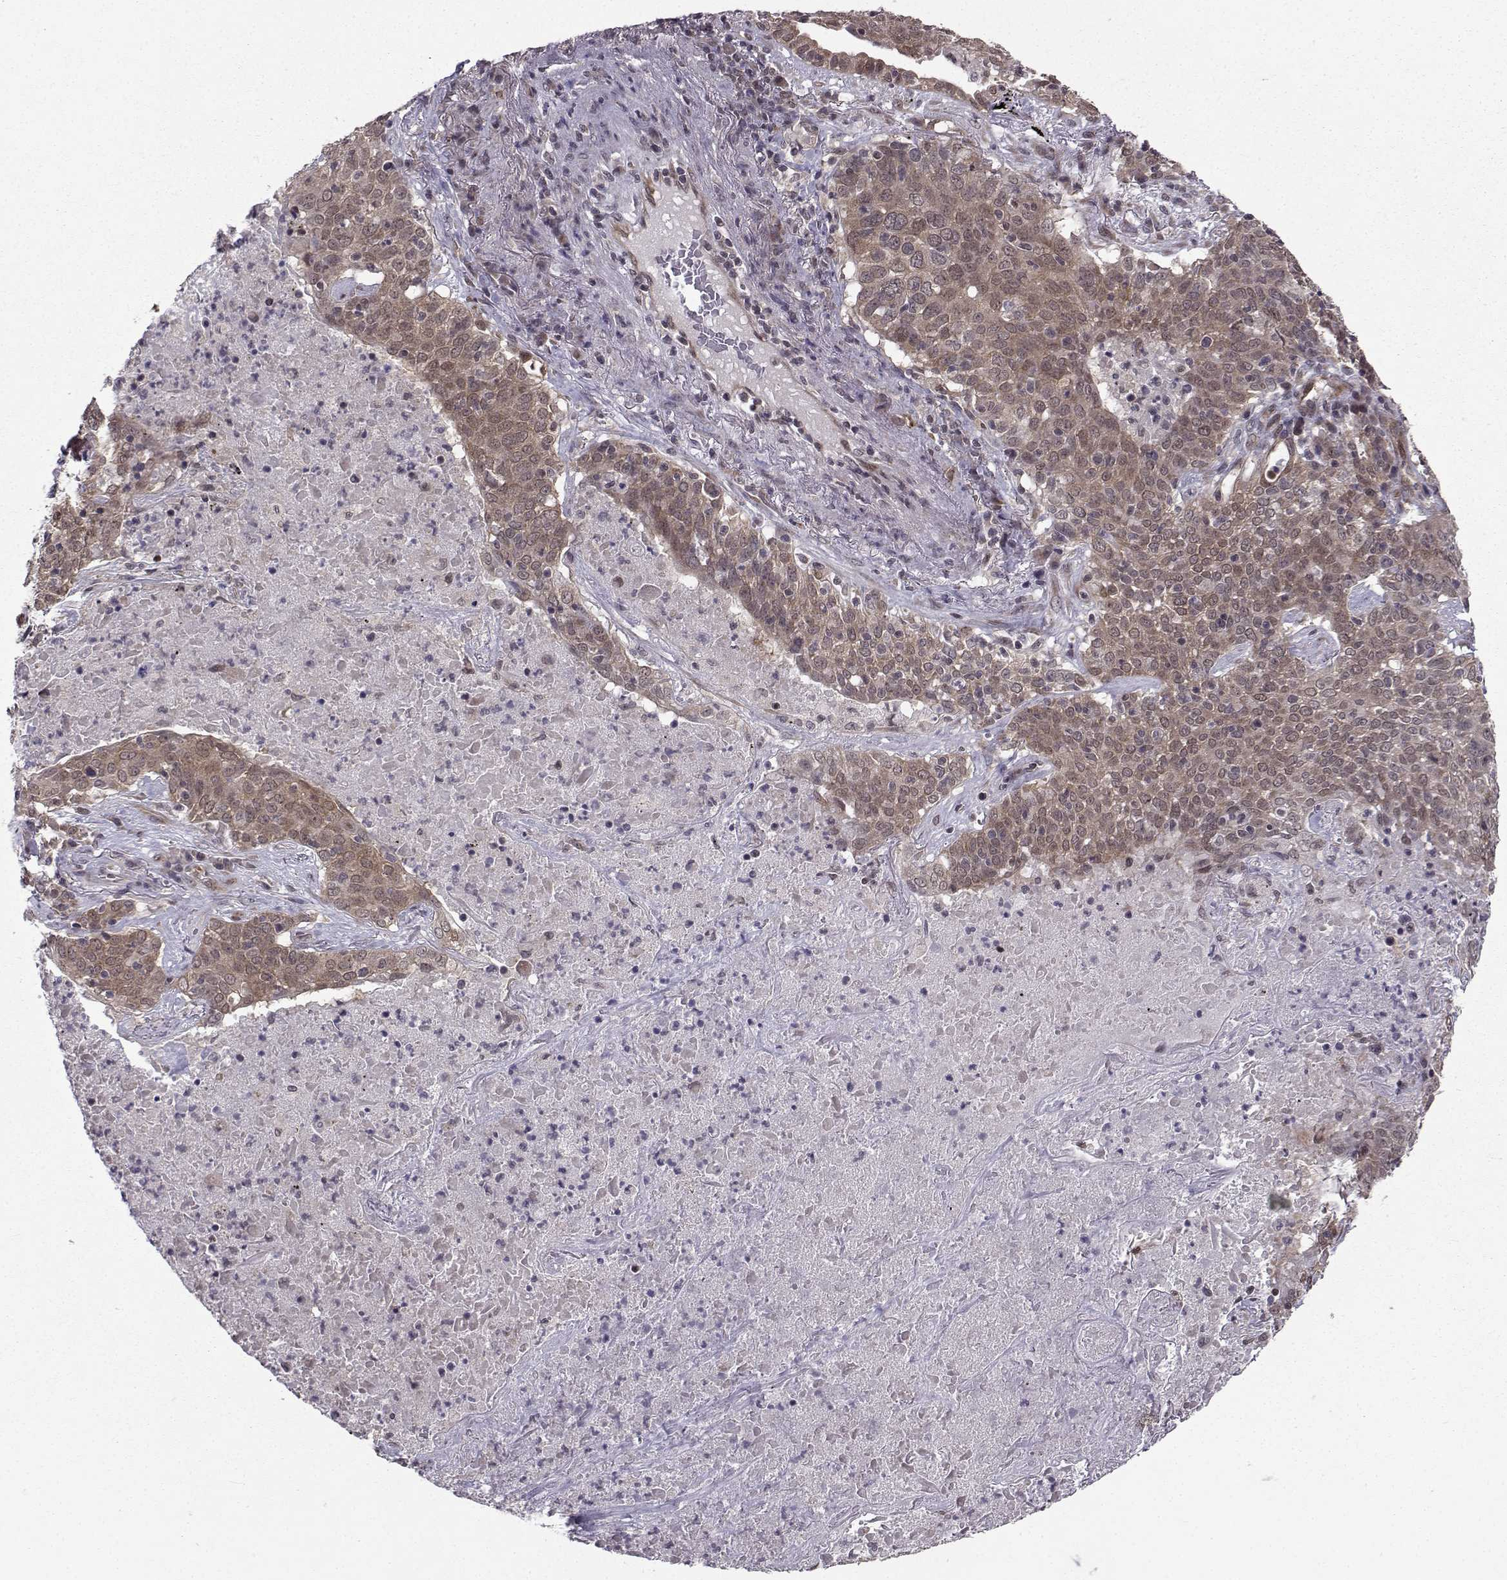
{"staining": {"intensity": "weak", "quantity": ">75%", "location": "cytoplasmic/membranous"}, "tissue": "lung cancer", "cell_type": "Tumor cells", "image_type": "cancer", "snomed": [{"axis": "morphology", "description": "Squamous cell carcinoma, NOS"}, {"axis": "topography", "description": "Lung"}], "caption": "This is a micrograph of immunohistochemistry staining of squamous cell carcinoma (lung), which shows weak positivity in the cytoplasmic/membranous of tumor cells.", "gene": "PKN2", "patient": {"sex": "male", "age": 82}}